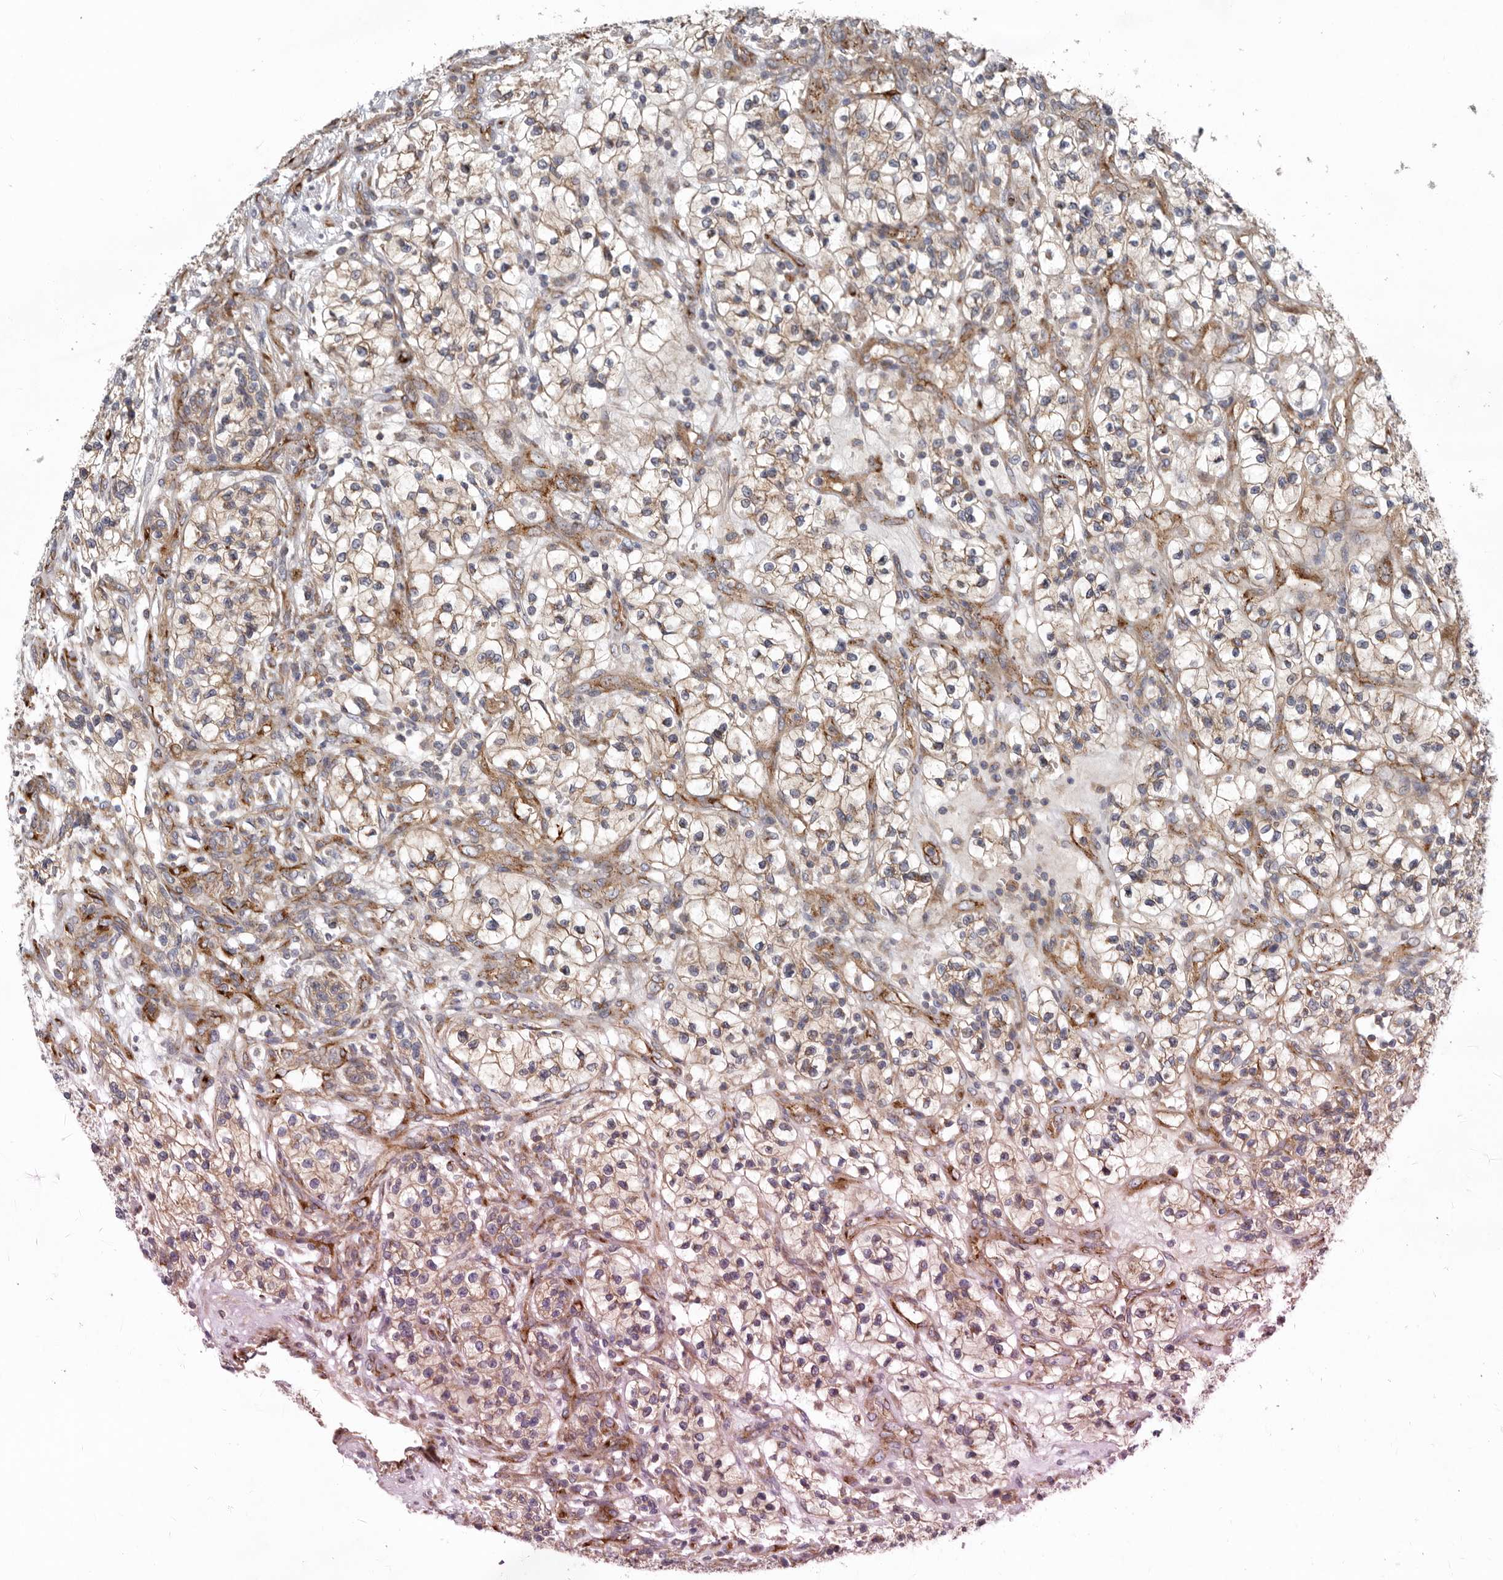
{"staining": {"intensity": "weak", "quantity": "25%-75%", "location": "cytoplasmic/membranous"}, "tissue": "renal cancer", "cell_type": "Tumor cells", "image_type": "cancer", "snomed": [{"axis": "morphology", "description": "Adenocarcinoma, NOS"}, {"axis": "topography", "description": "Kidney"}], "caption": "Protein expression by immunohistochemistry shows weak cytoplasmic/membranous expression in about 25%-75% of tumor cells in renal cancer. (Brightfield microscopy of DAB IHC at high magnification).", "gene": "LUZP1", "patient": {"sex": "female", "age": 57}}